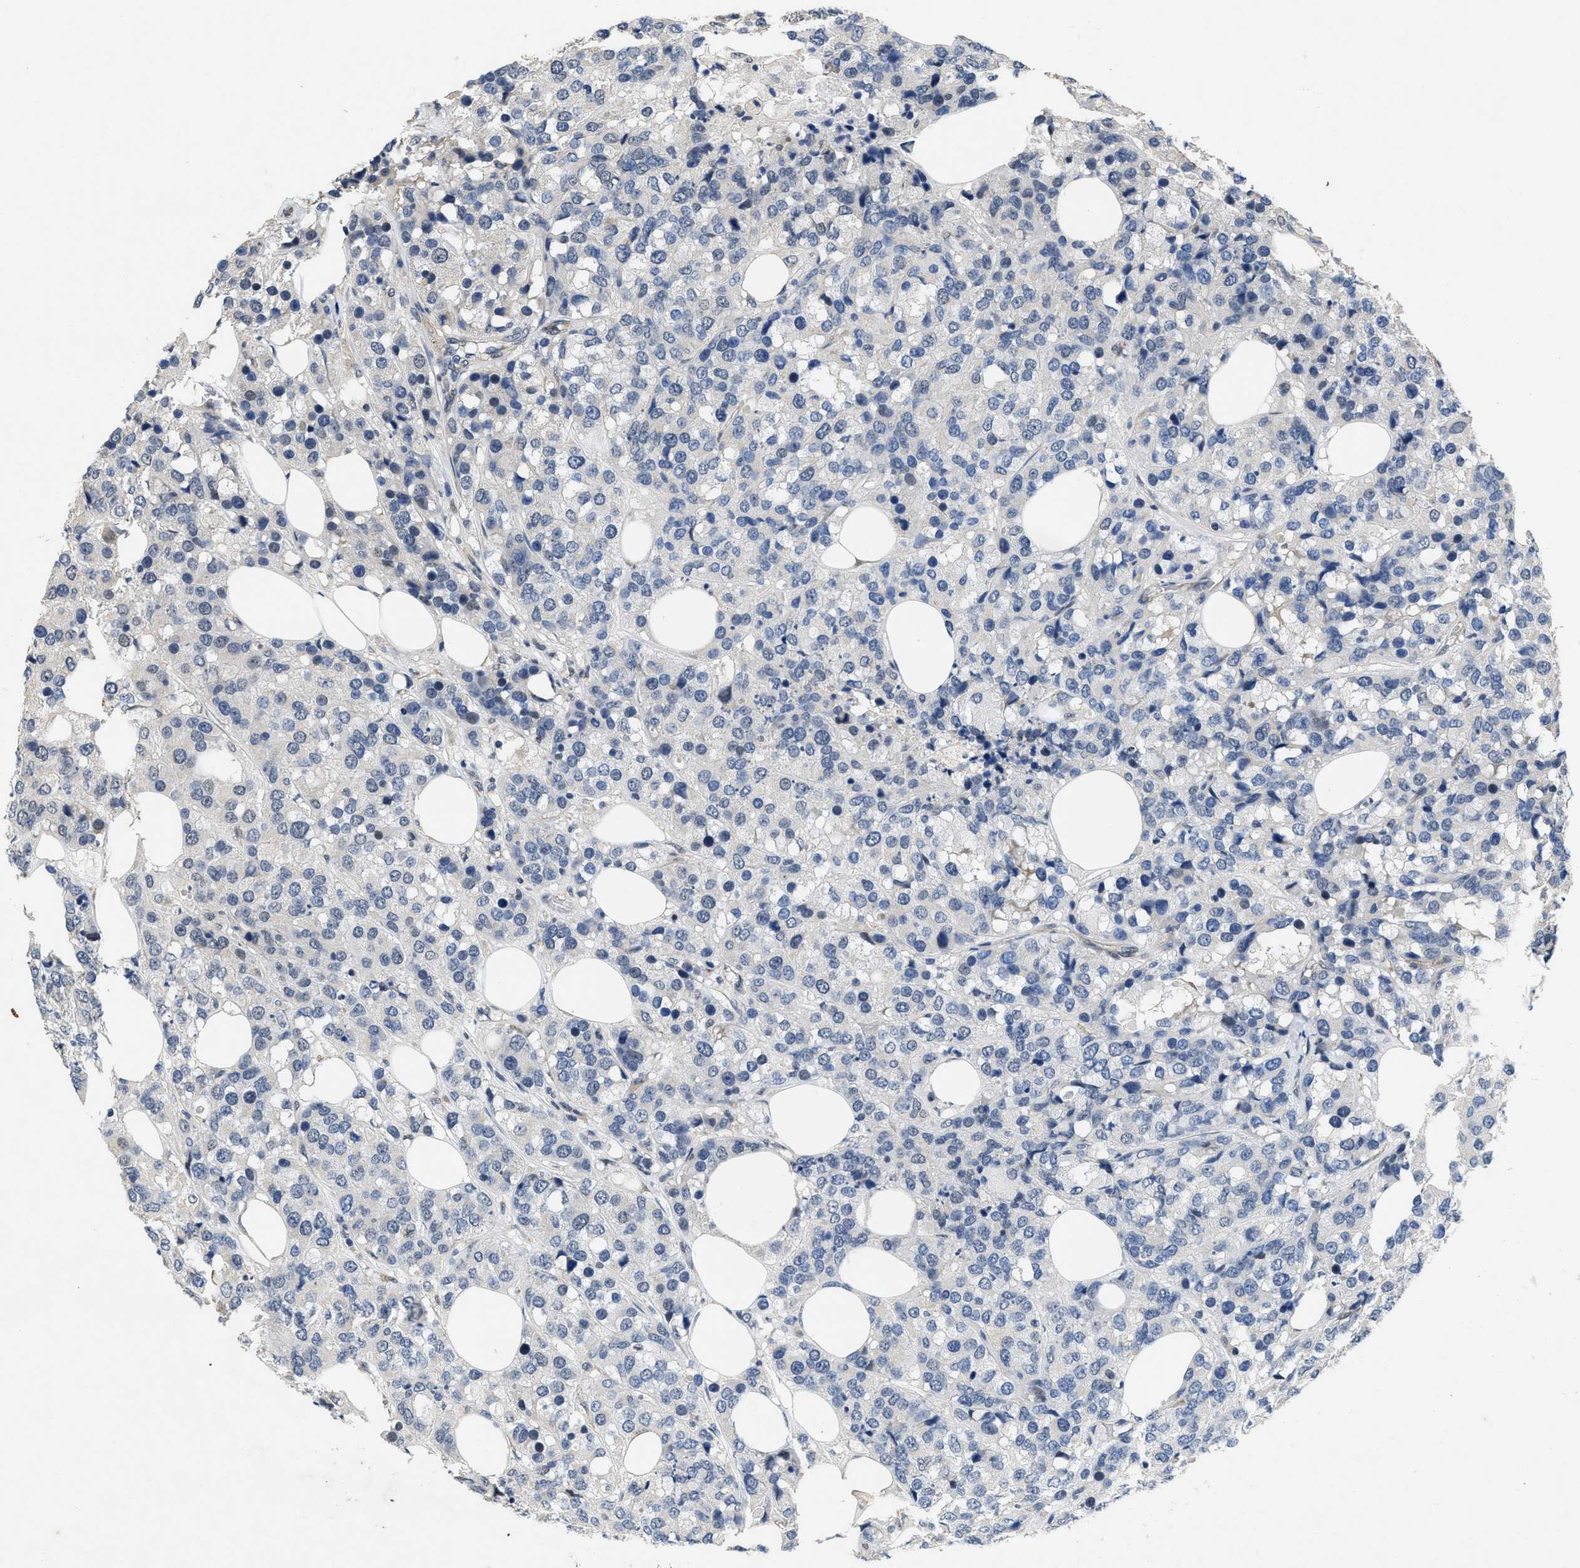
{"staining": {"intensity": "negative", "quantity": "none", "location": "none"}, "tissue": "breast cancer", "cell_type": "Tumor cells", "image_type": "cancer", "snomed": [{"axis": "morphology", "description": "Lobular carcinoma"}, {"axis": "topography", "description": "Breast"}], "caption": "Immunohistochemical staining of human breast cancer exhibits no significant staining in tumor cells.", "gene": "PAPOLG", "patient": {"sex": "female", "age": 59}}